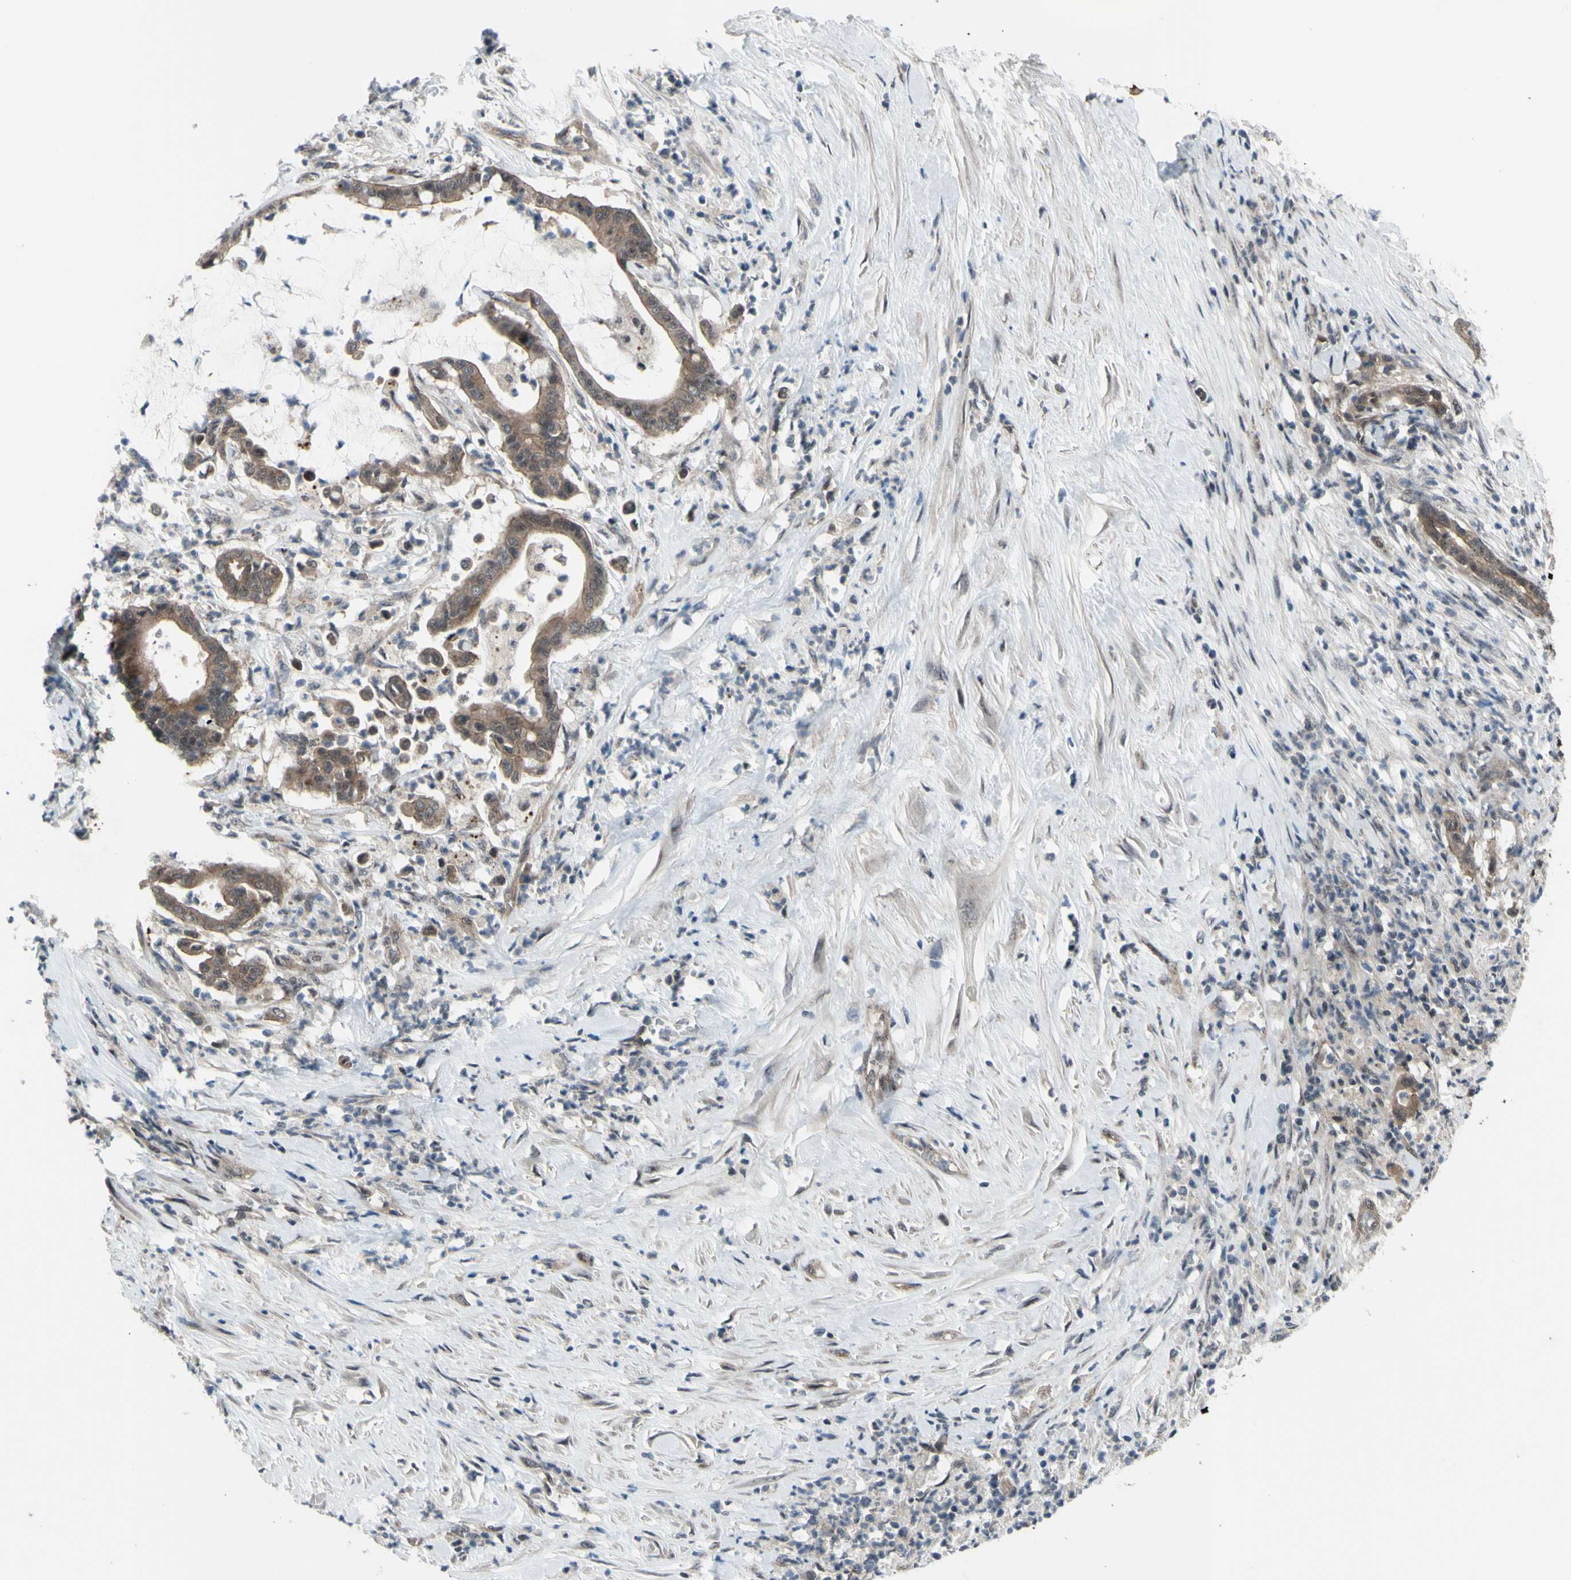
{"staining": {"intensity": "moderate", "quantity": ">75%", "location": "cytoplasmic/membranous"}, "tissue": "pancreatic cancer", "cell_type": "Tumor cells", "image_type": "cancer", "snomed": [{"axis": "morphology", "description": "Adenocarcinoma, NOS"}, {"axis": "topography", "description": "Pancreas"}], "caption": "Approximately >75% of tumor cells in pancreatic cancer exhibit moderate cytoplasmic/membranous protein positivity as visualized by brown immunohistochemical staining.", "gene": "TRDMT1", "patient": {"sex": "male", "age": 41}}